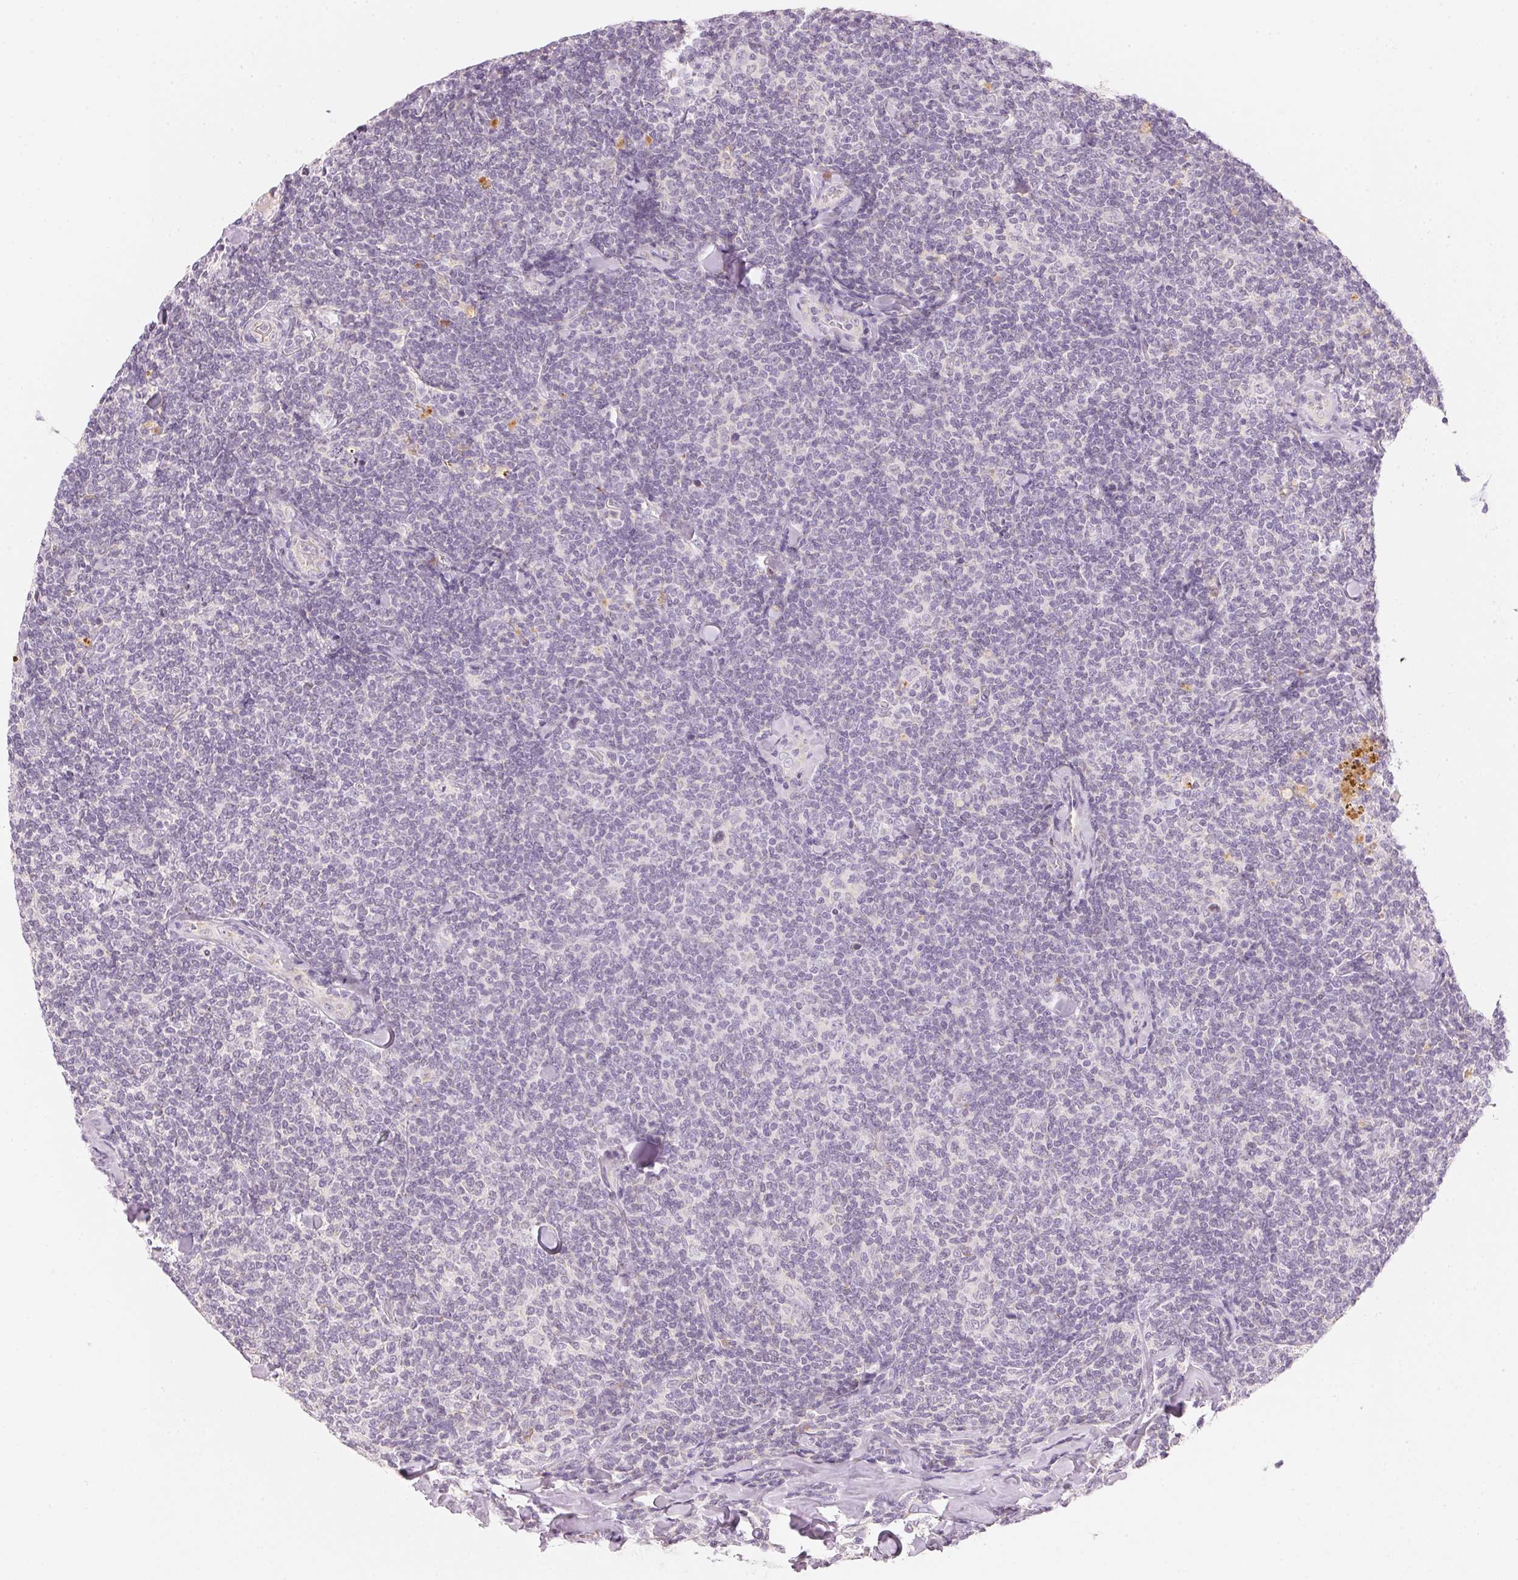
{"staining": {"intensity": "negative", "quantity": "none", "location": "none"}, "tissue": "lymphoma", "cell_type": "Tumor cells", "image_type": "cancer", "snomed": [{"axis": "morphology", "description": "Malignant lymphoma, non-Hodgkin's type, Low grade"}, {"axis": "topography", "description": "Lymph node"}], "caption": "Human lymphoma stained for a protein using IHC demonstrates no positivity in tumor cells.", "gene": "RMDN2", "patient": {"sex": "female", "age": 56}}